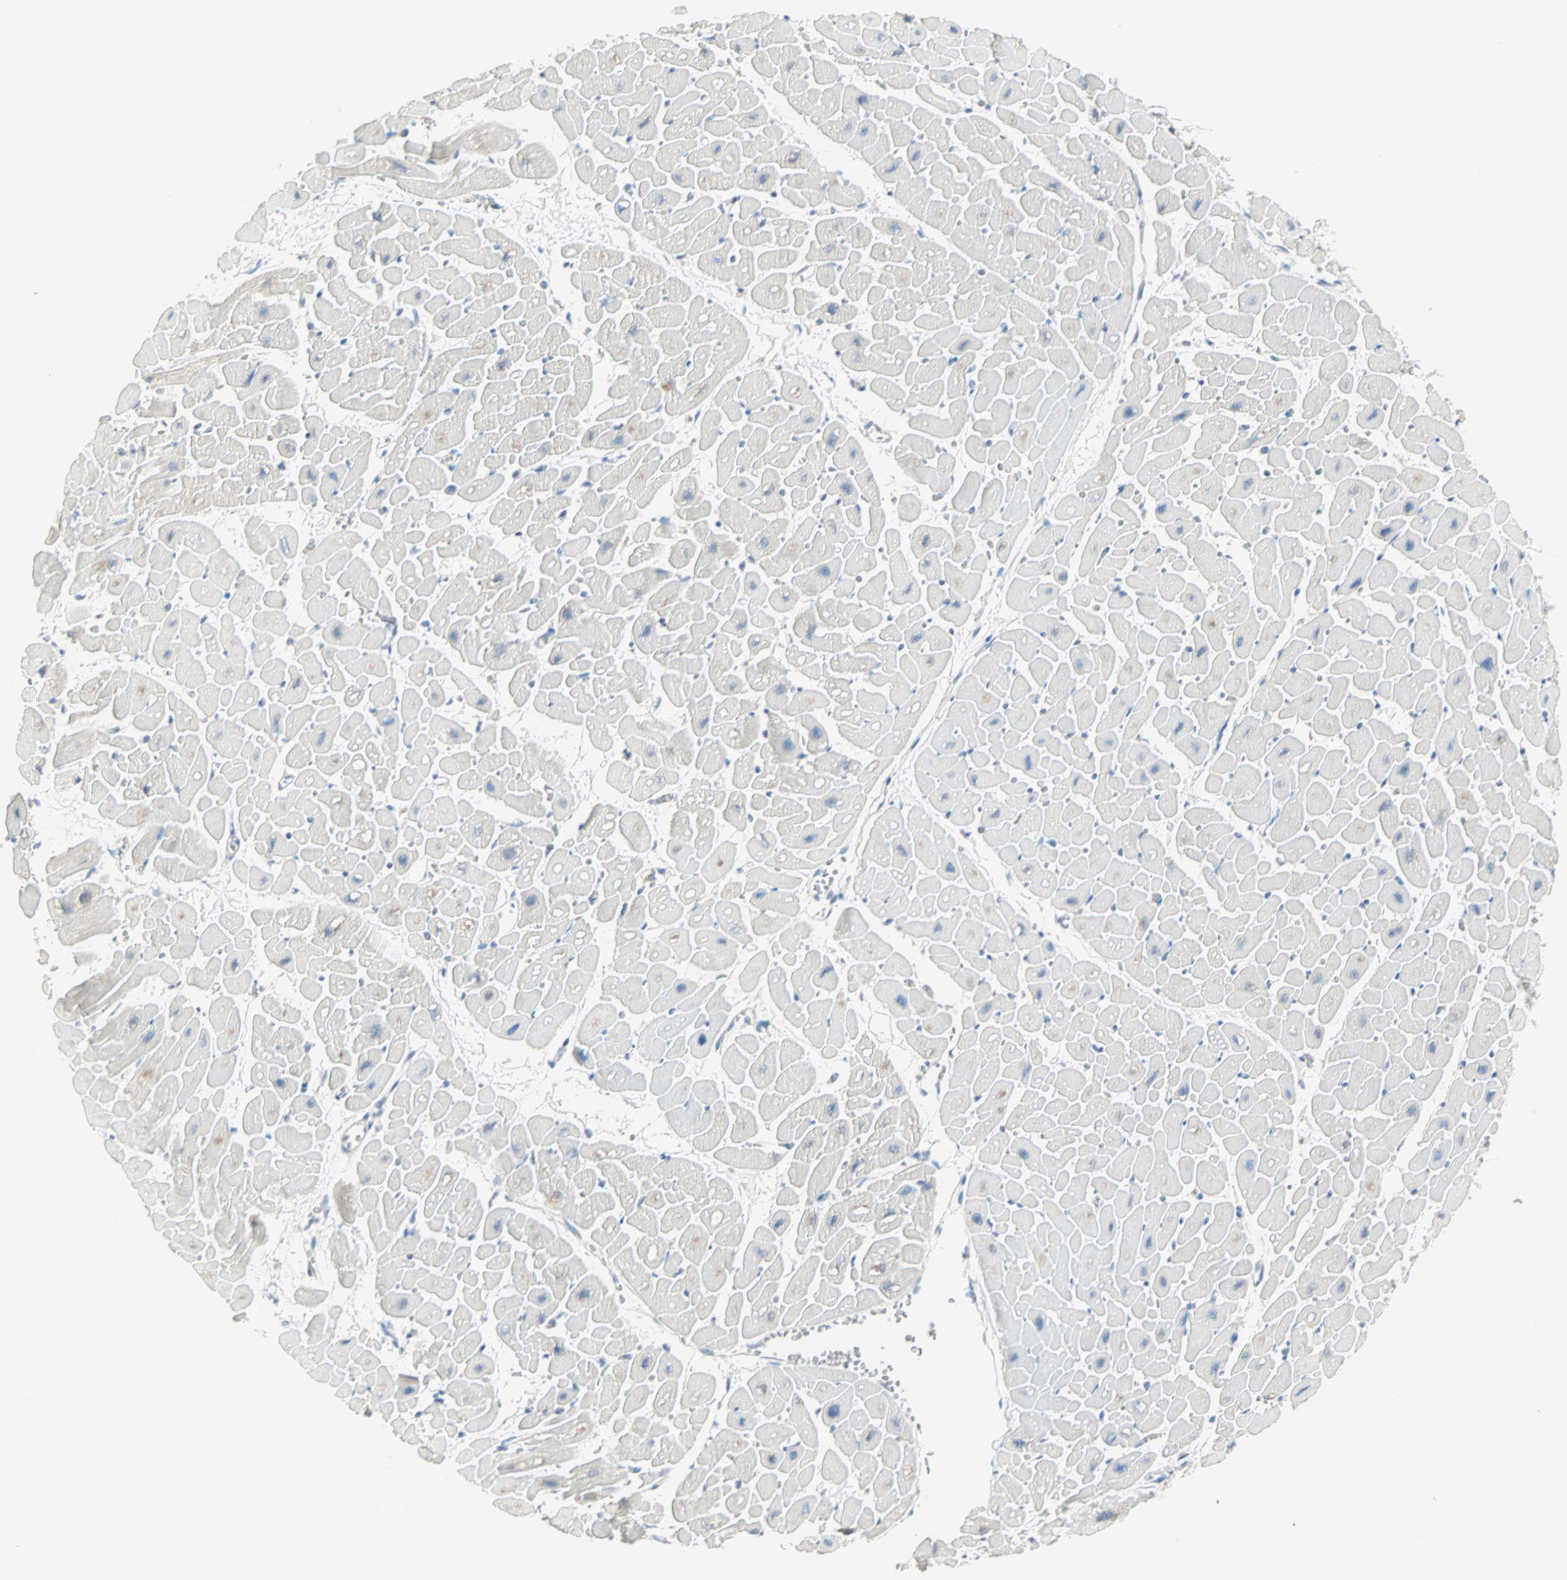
{"staining": {"intensity": "negative", "quantity": "none", "location": "none"}, "tissue": "heart muscle", "cell_type": "Cardiomyocytes", "image_type": "normal", "snomed": [{"axis": "morphology", "description": "Normal tissue, NOS"}, {"axis": "topography", "description": "Heart"}], "caption": "A high-resolution photomicrograph shows immunohistochemistry (IHC) staining of unremarkable heart muscle, which displays no significant staining in cardiomyocytes.", "gene": "SULT1C2", "patient": {"sex": "male", "age": 45}}